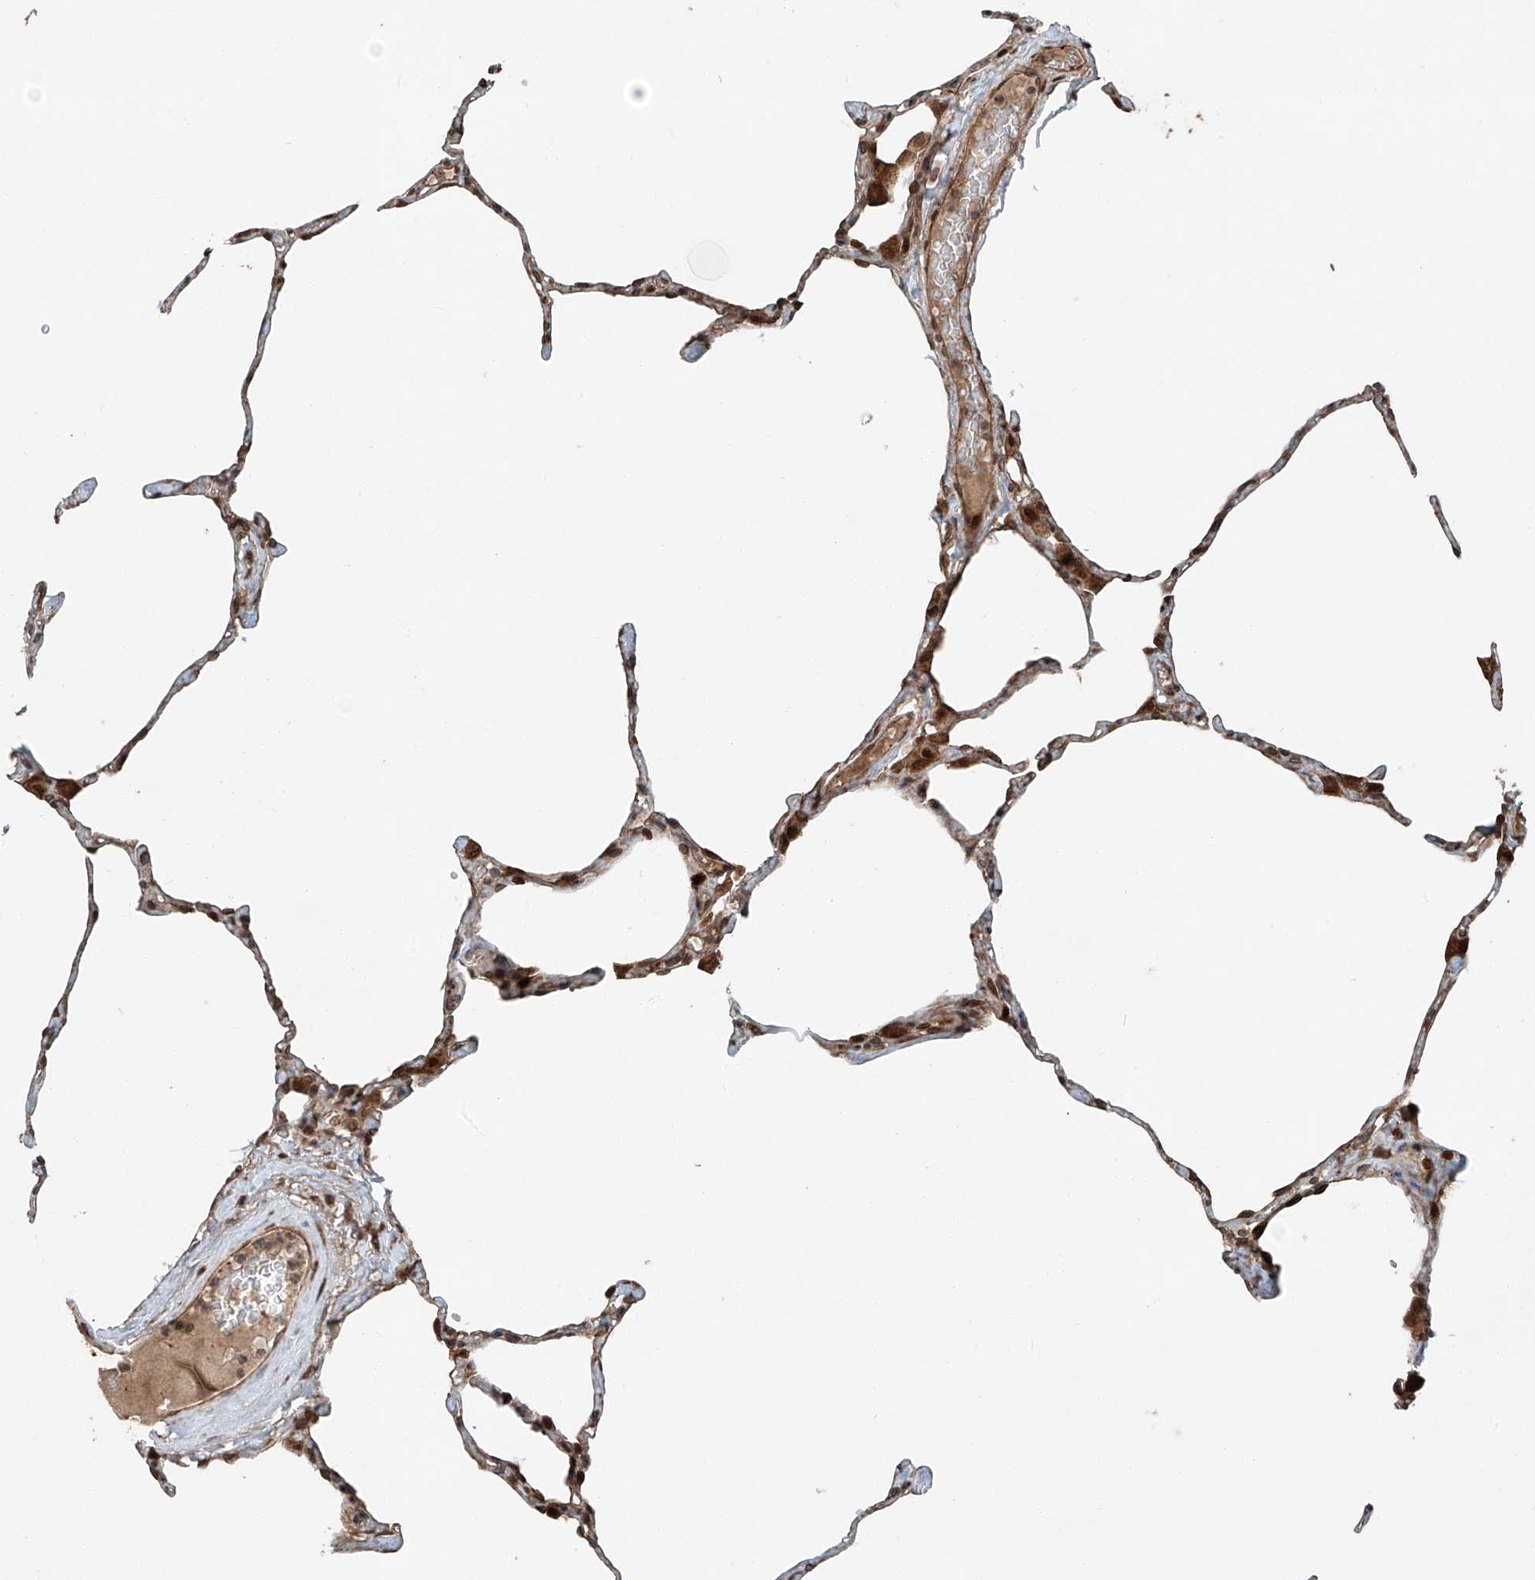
{"staining": {"intensity": "moderate", "quantity": "25%-75%", "location": "cytoplasmic/membranous"}, "tissue": "lung", "cell_type": "Alveolar cells", "image_type": "normal", "snomed": [{"axis": "morphology", "description": "Normal tissue, NOS"}, {"axis": "topography", "description": "Lung"}], "caption": "Immunohistochemistry (IHC) of unremarkable lung exhibits medium levels of moderate cytoplasmic/membranous positivity in approximately 25%-75% of alveolar cells.", "gene": "CEP162", "patient": {"sex": "male", "age": 65}}